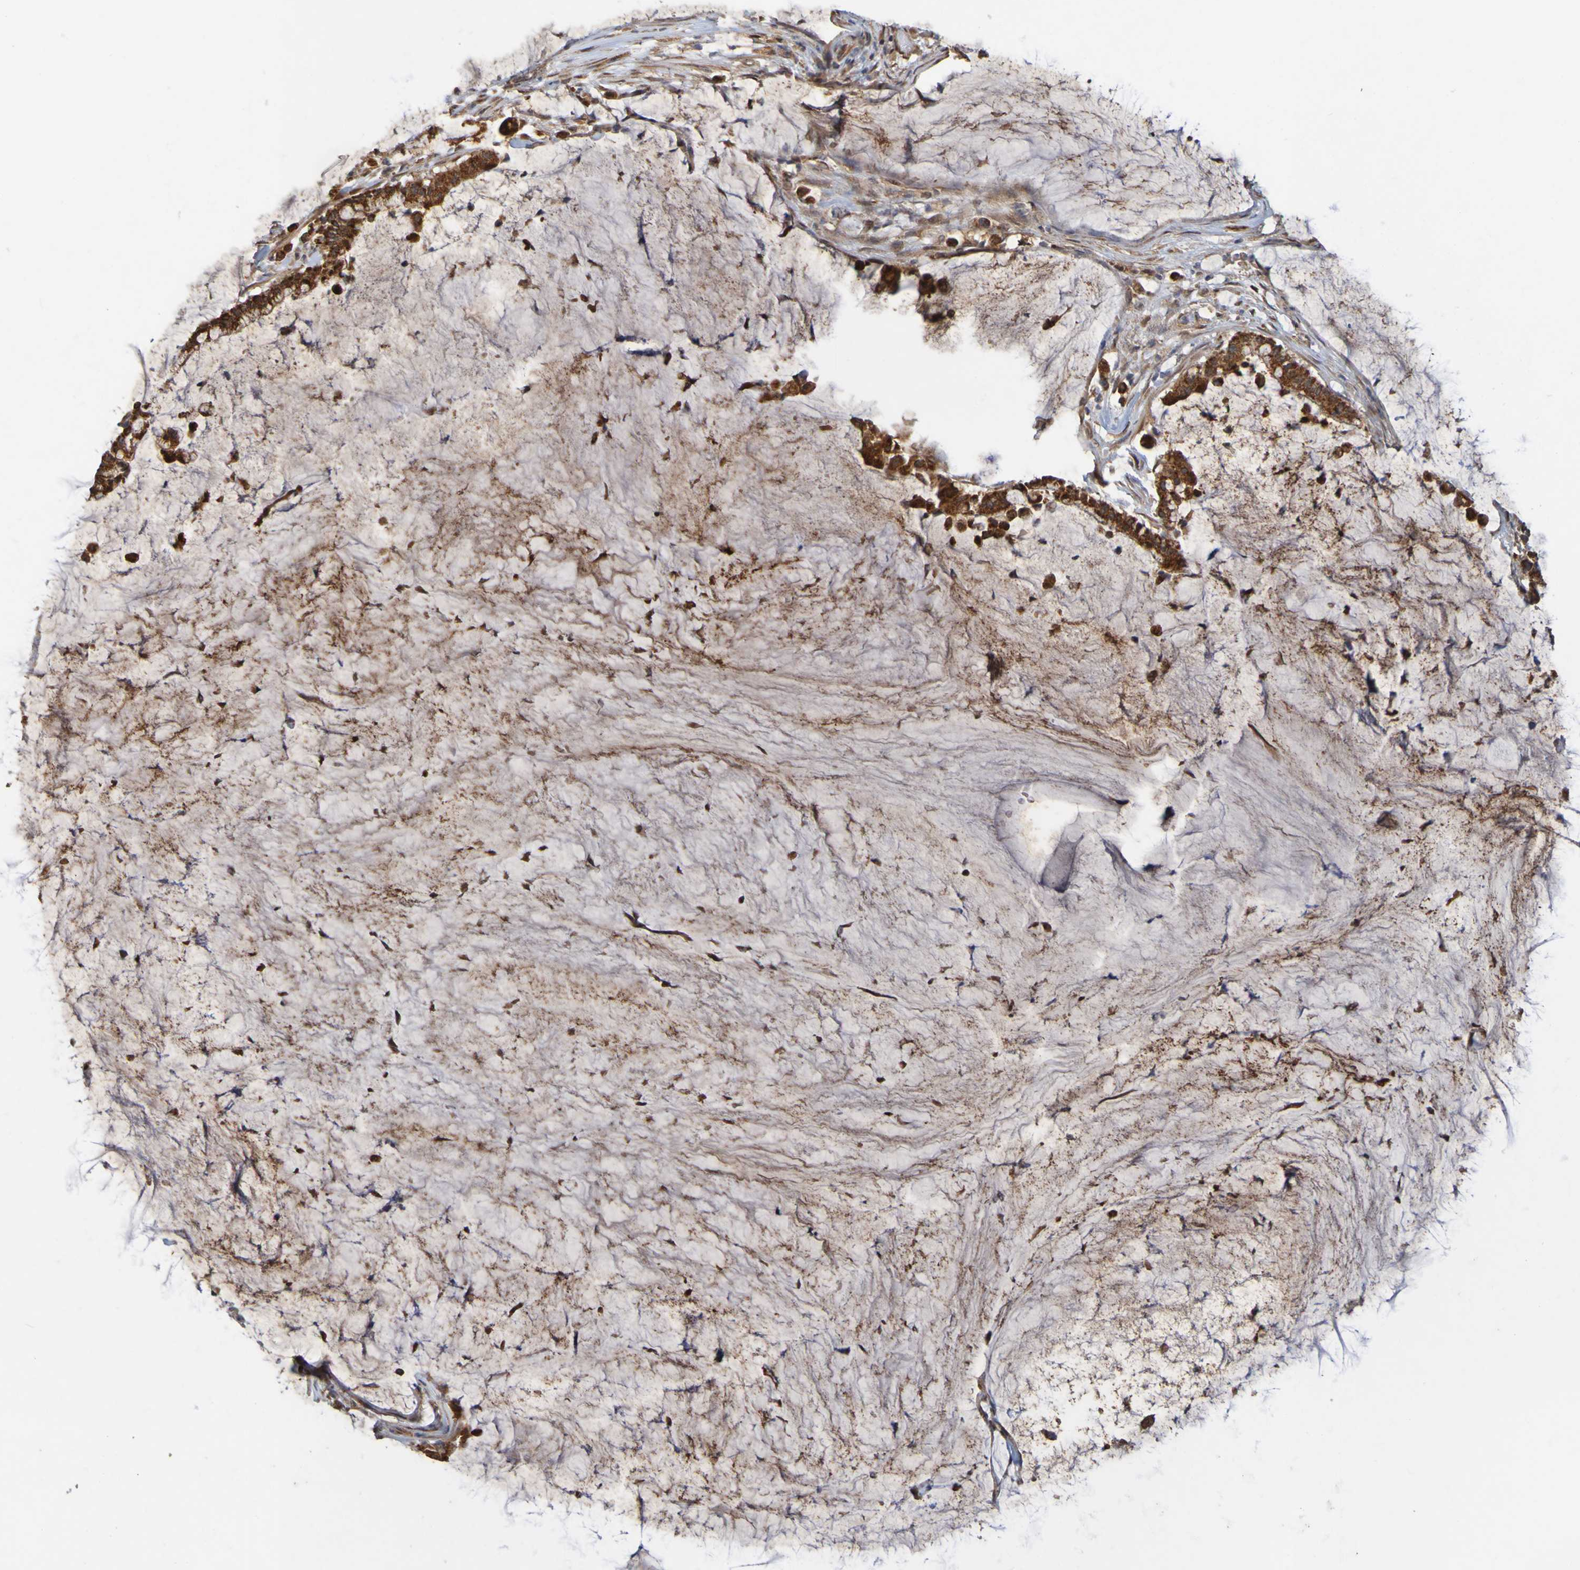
{"staining": {"intensity": "strong", "quantity": ">75%", "location": "cytoplasmic/membranous"}, "tissue": "pancreatic cancer", "cell_type": "Tumor cells", "image_type": "cancer", "snomed": [{"axis": "morphology", "description": "Adenocarcinoma, NOS"}, {"axis": "topography", "description": "Pancreas"}], "caption": "This histopathology image demonstrates pancreatic adenocarcinoma stained with immunohistochemistry (IHC) to label a protein in brown. The cytoplasmic/membranous of tumor cells show strong positivity for the protein. Nuclei are counter-stained blue.", "gene": "TMBIM1", "patient": {"sex": "male", "age": 41}}